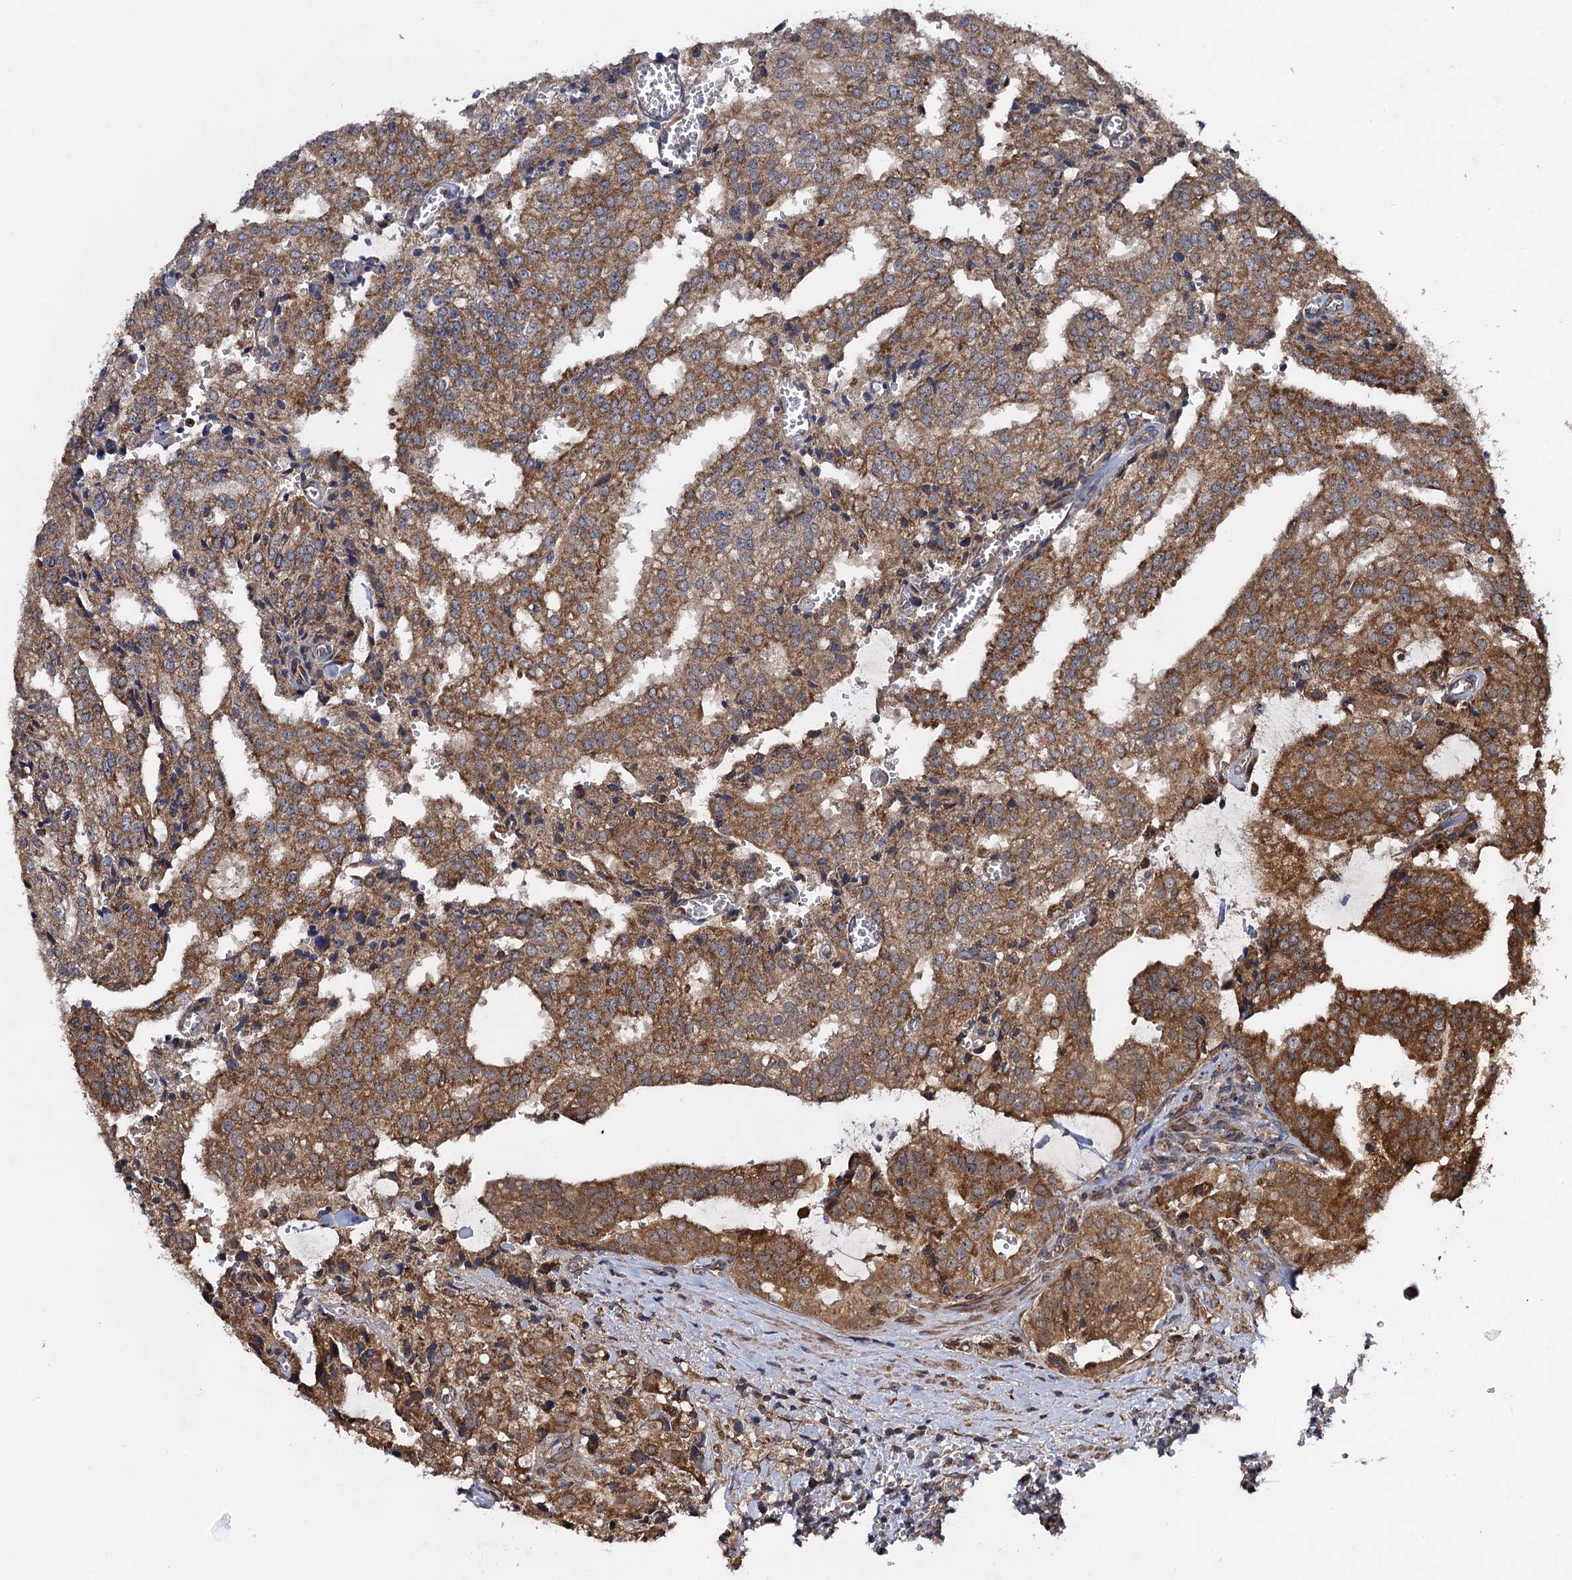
{"staining": {"intensity": "moderate", "quantity": ">75%", "location": "cytoplasmic/membranous"}, "tissue": "prostate cancer", "cell_type": "Tumor cells", "image_type": "cancer", "snomed": [{"axis": "morphology", "description": "Adenocarcinoma, High grade"}, {"axis": "topography", "description": "Prostate"}], "caption": "About >75% of tumor cells in human high-grade adenocarcinoma (prostate) display moderate cytoplasmic/membranous protein expression as visualized by brown immunohistochemical staining.", "gene": "HAUS1", "patient": {"sex": "male", "age": 68}}